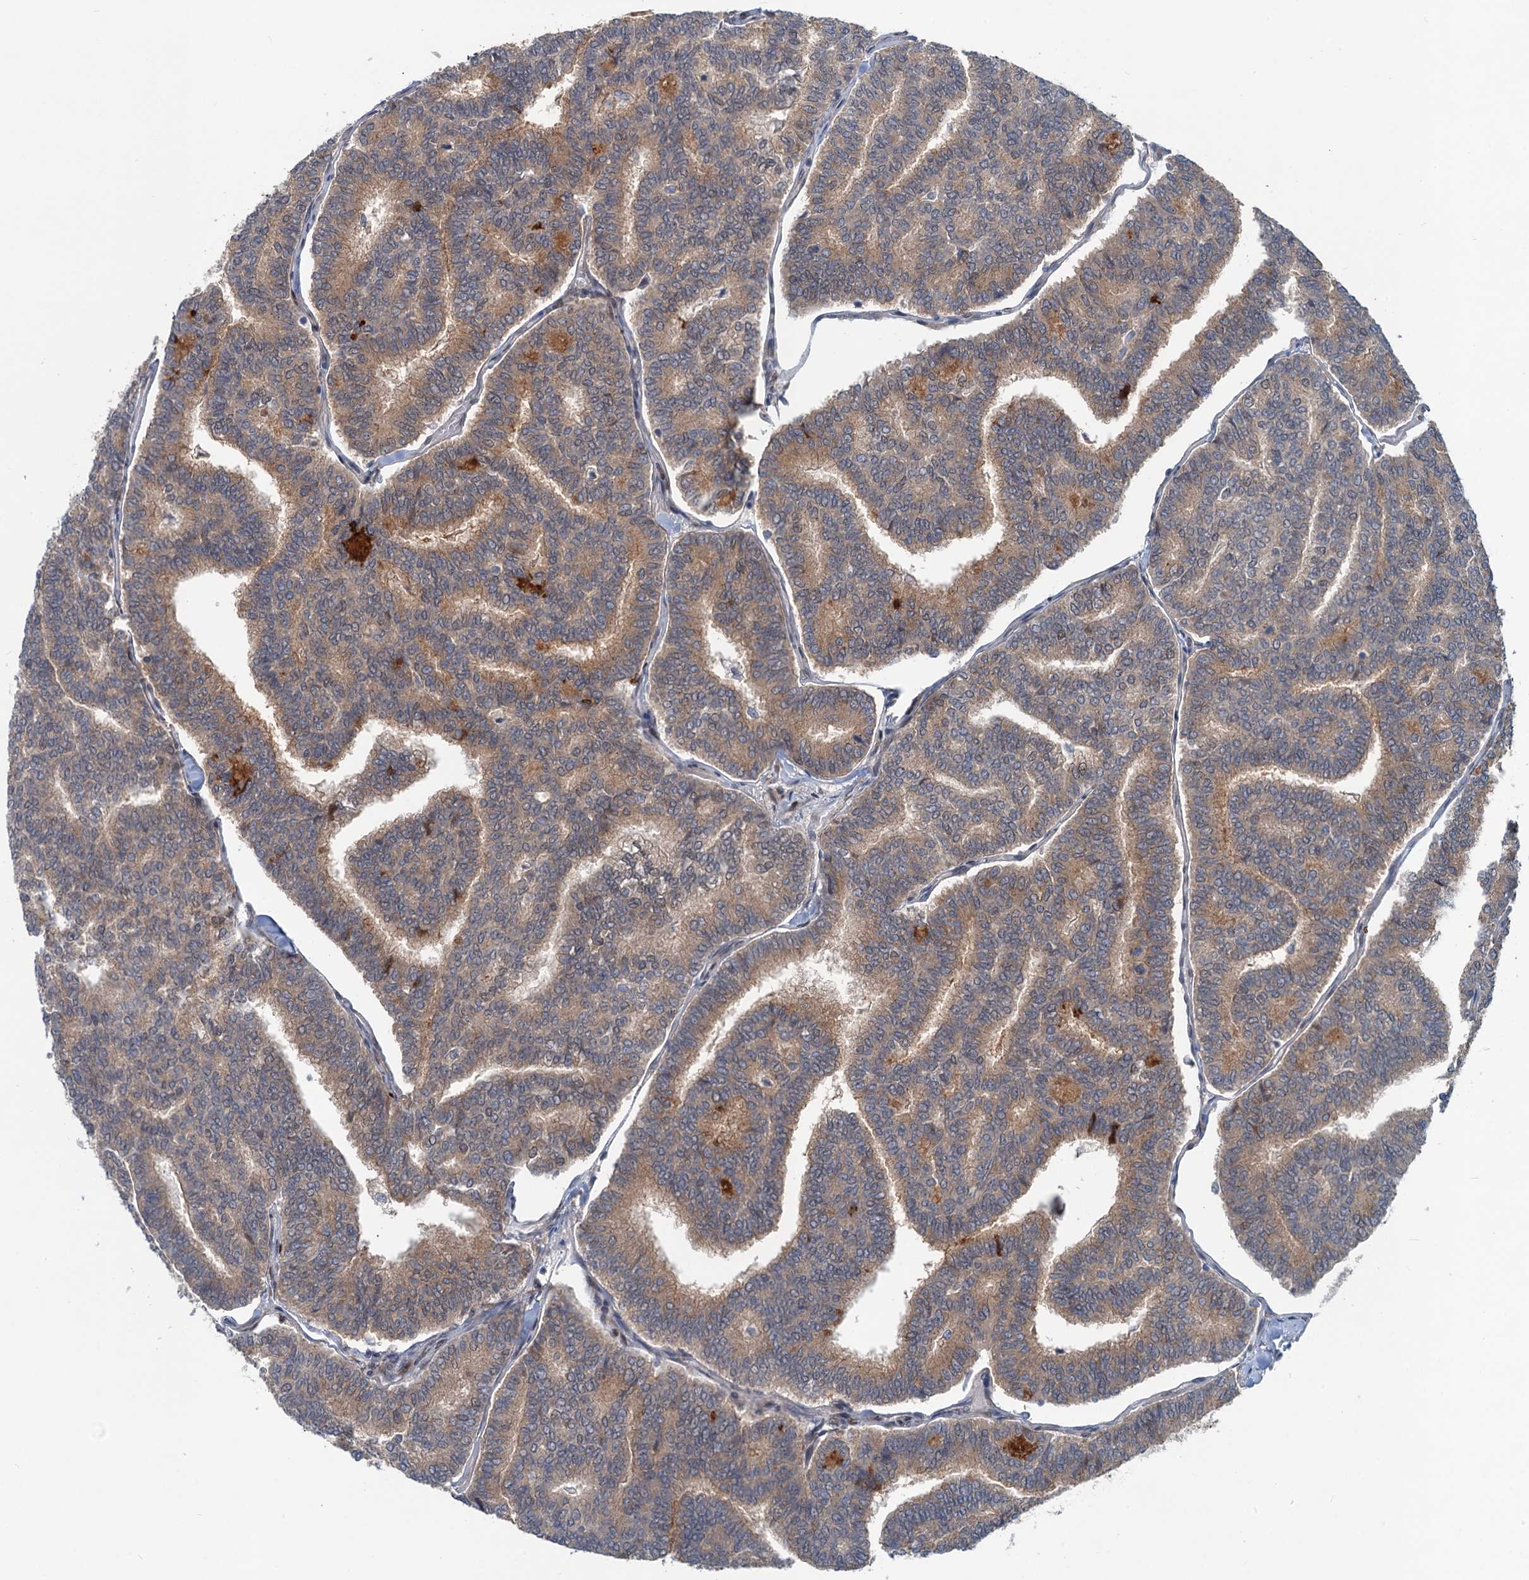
{"staining": {"intensity": "moderate", "quantity": ">75%", "location": "cytoplasmic/membranous"}, "tissue": "thyroid cancer", "cell_type": "Tumor cells", "image_type": "cancer", "snomed": [{"axis": "morphology", "description": "Papillary adenocarcinoma, NOS"}, {"axis": "topography", "description": "Thyroid gland"}], "caption": "Thyroid cancer (papillary adenocarcinoma) stained for a protein (brown) displays moderate cytoplasmic/membranous positive expression in about >75% of tumor cells.", "gene": "DYNC2I2", "patient": {"sex": "female", "age": 35}}